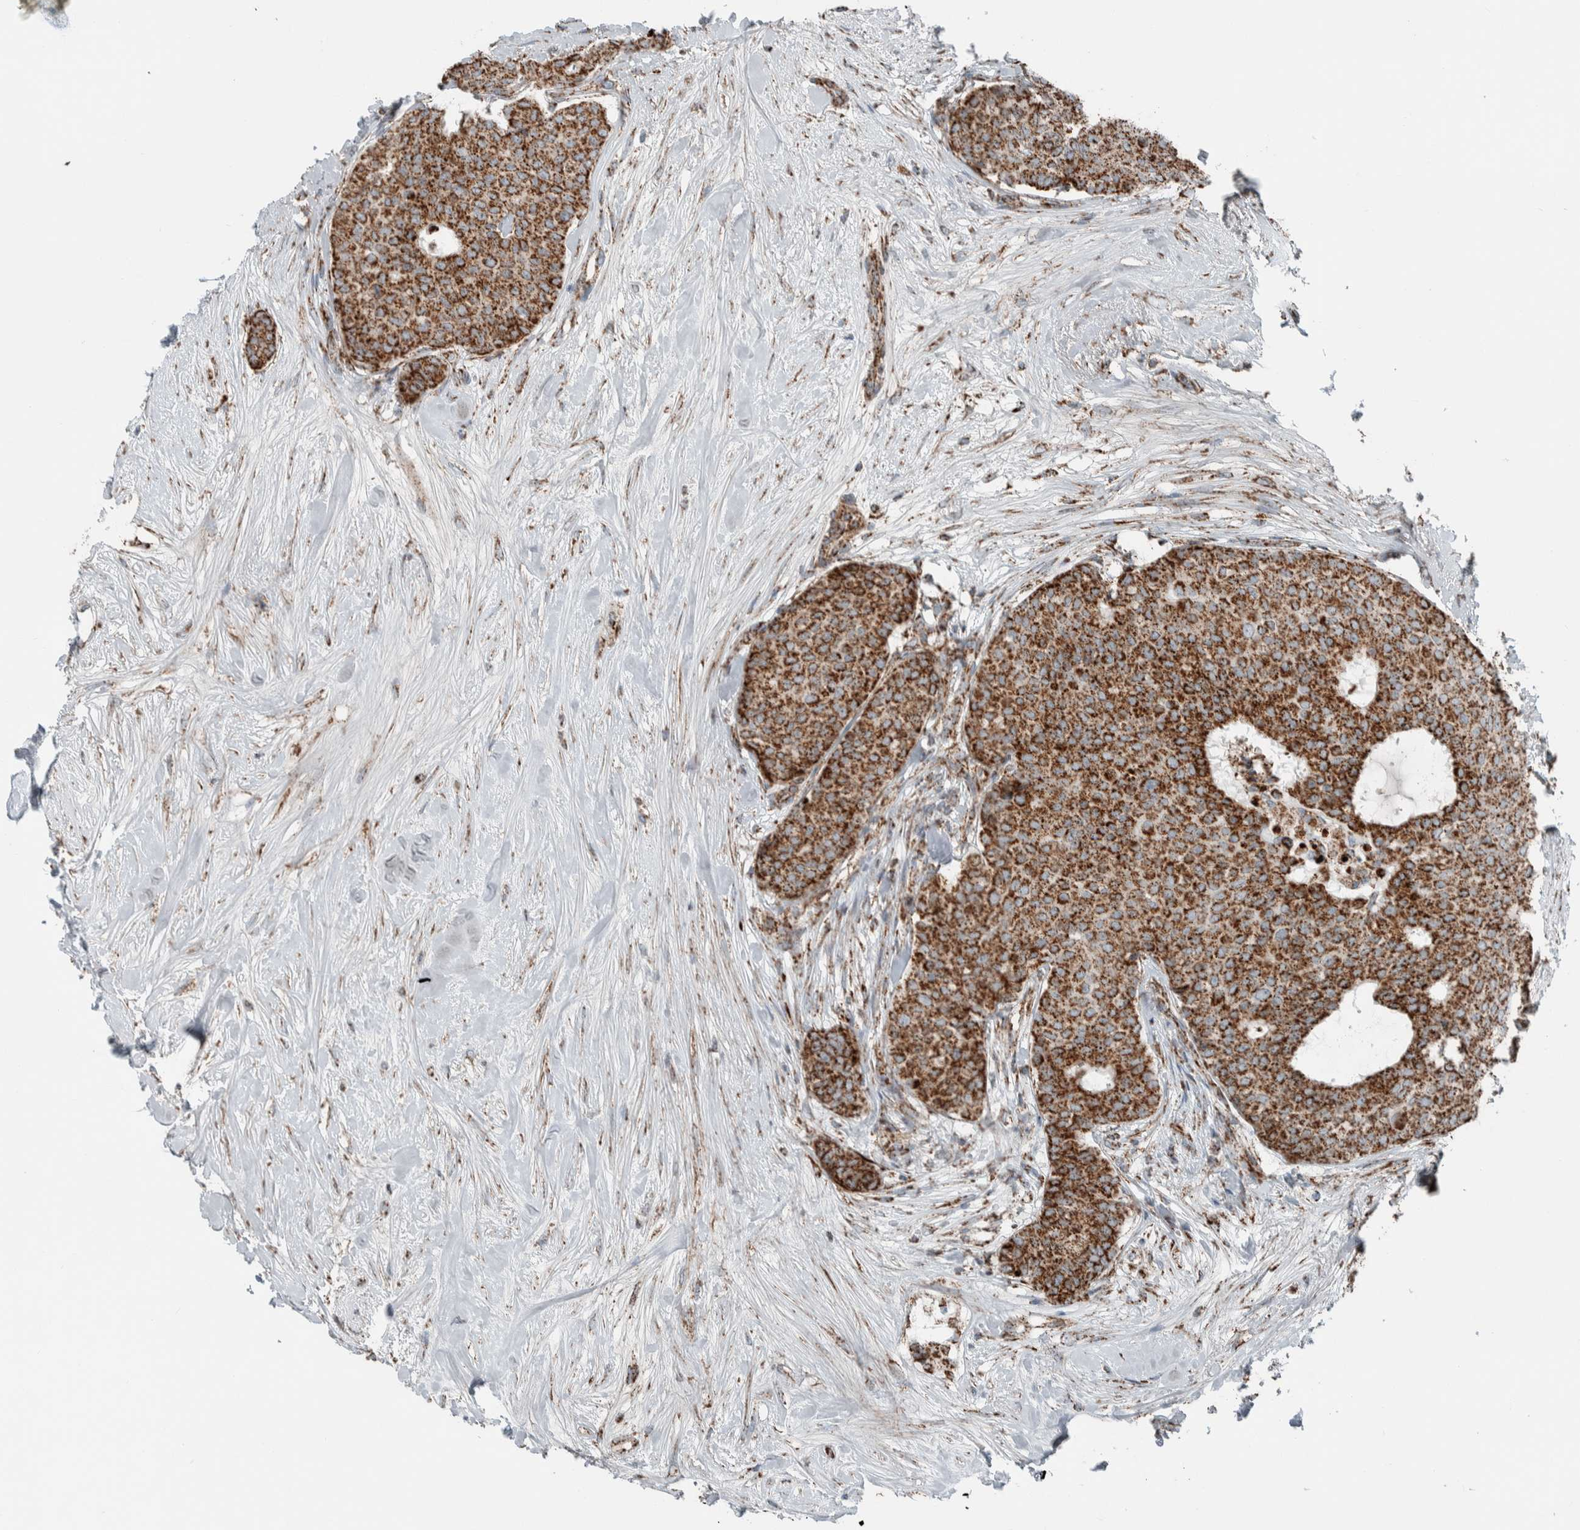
{"staining": {"intensity": "strong", "quantity": ">75%", "location": "cytoplasmic/membranous"}, "tissue": "breast cancer", "cell_type": "Tumor cells", "image_type": "cancer", "snomed": [{"axis": "morphology", "description": "Duct carcinoma"}, {"axis": "topography", "description": "Breast"}], "caption": "A high amount of strong cytoplasmic/membranous positivity is identified in about >75% of tumor cells in breast intraductal carcinoma tissue. (IHC, brightfield microscopy, high magnification).", "gene": "CNTROB", "patient": {"sex": "female", "age": 75}}